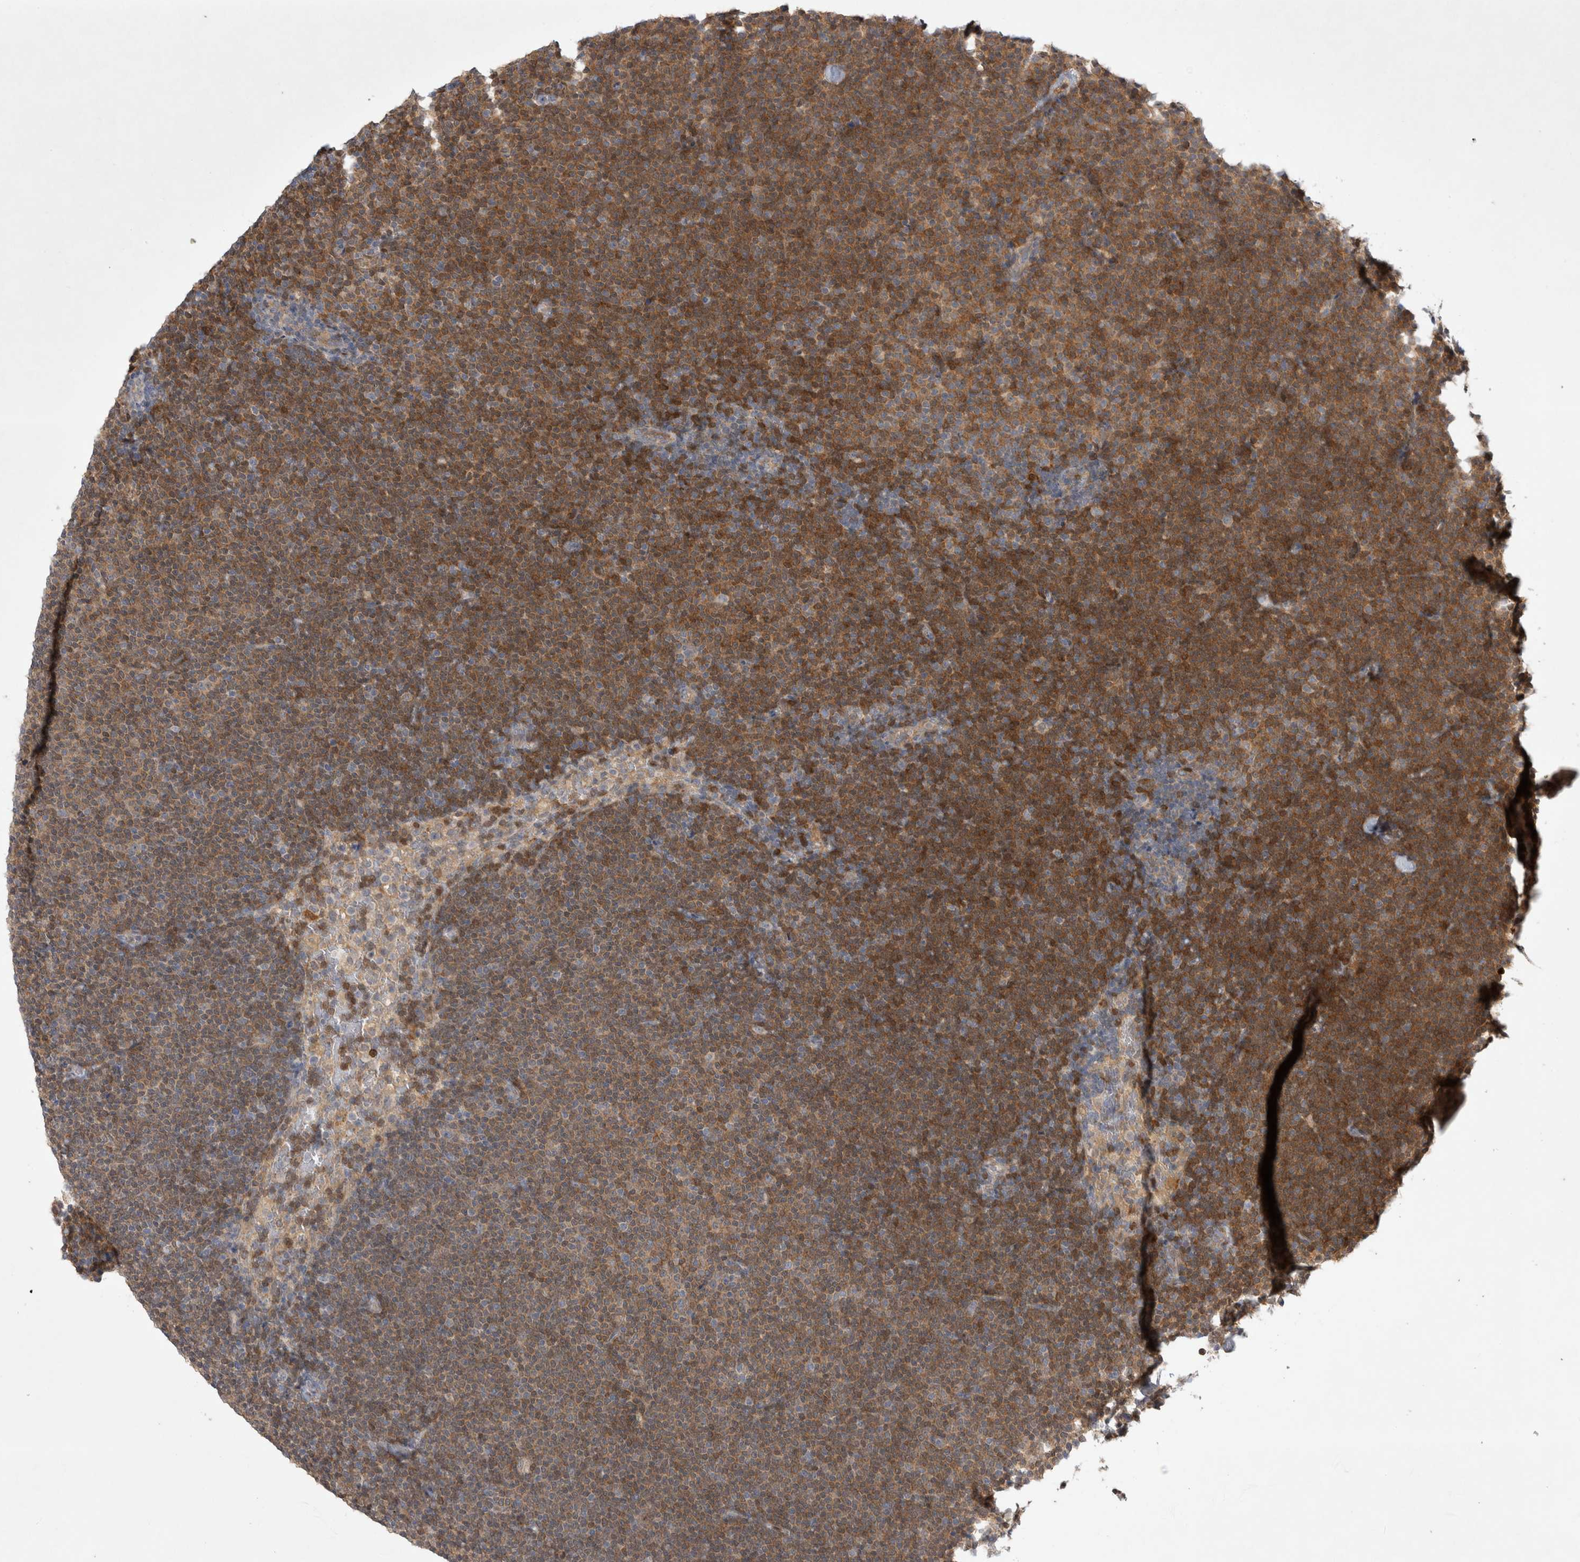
{"staining": {"intensity": "moderate", "quantity": "25%-75%", "location": "cytoplasmic/membranous,nuclear"}, "tissue": "lymphoma", "cell_type": "Tumor cells", "image_type": "cancer", "snomed": [{"axis": "morphology", "description": "Malignant lymphoma, non-Hodgkin's type, Low grade"}, {"axis": "topography", "description": "Lymph node"}], "caption": "This photomicrograph displays immunohistochemistry (IHC) staining of human malignant lymphoma, non-Hodgkin's type (low-grade), with medium moderate cytoplasmic/membranous and nuclear expression in about 25%-75% of tumor cells.", "gene": "SRD5A3", "patient": {"sex": "female", "age": 53}}